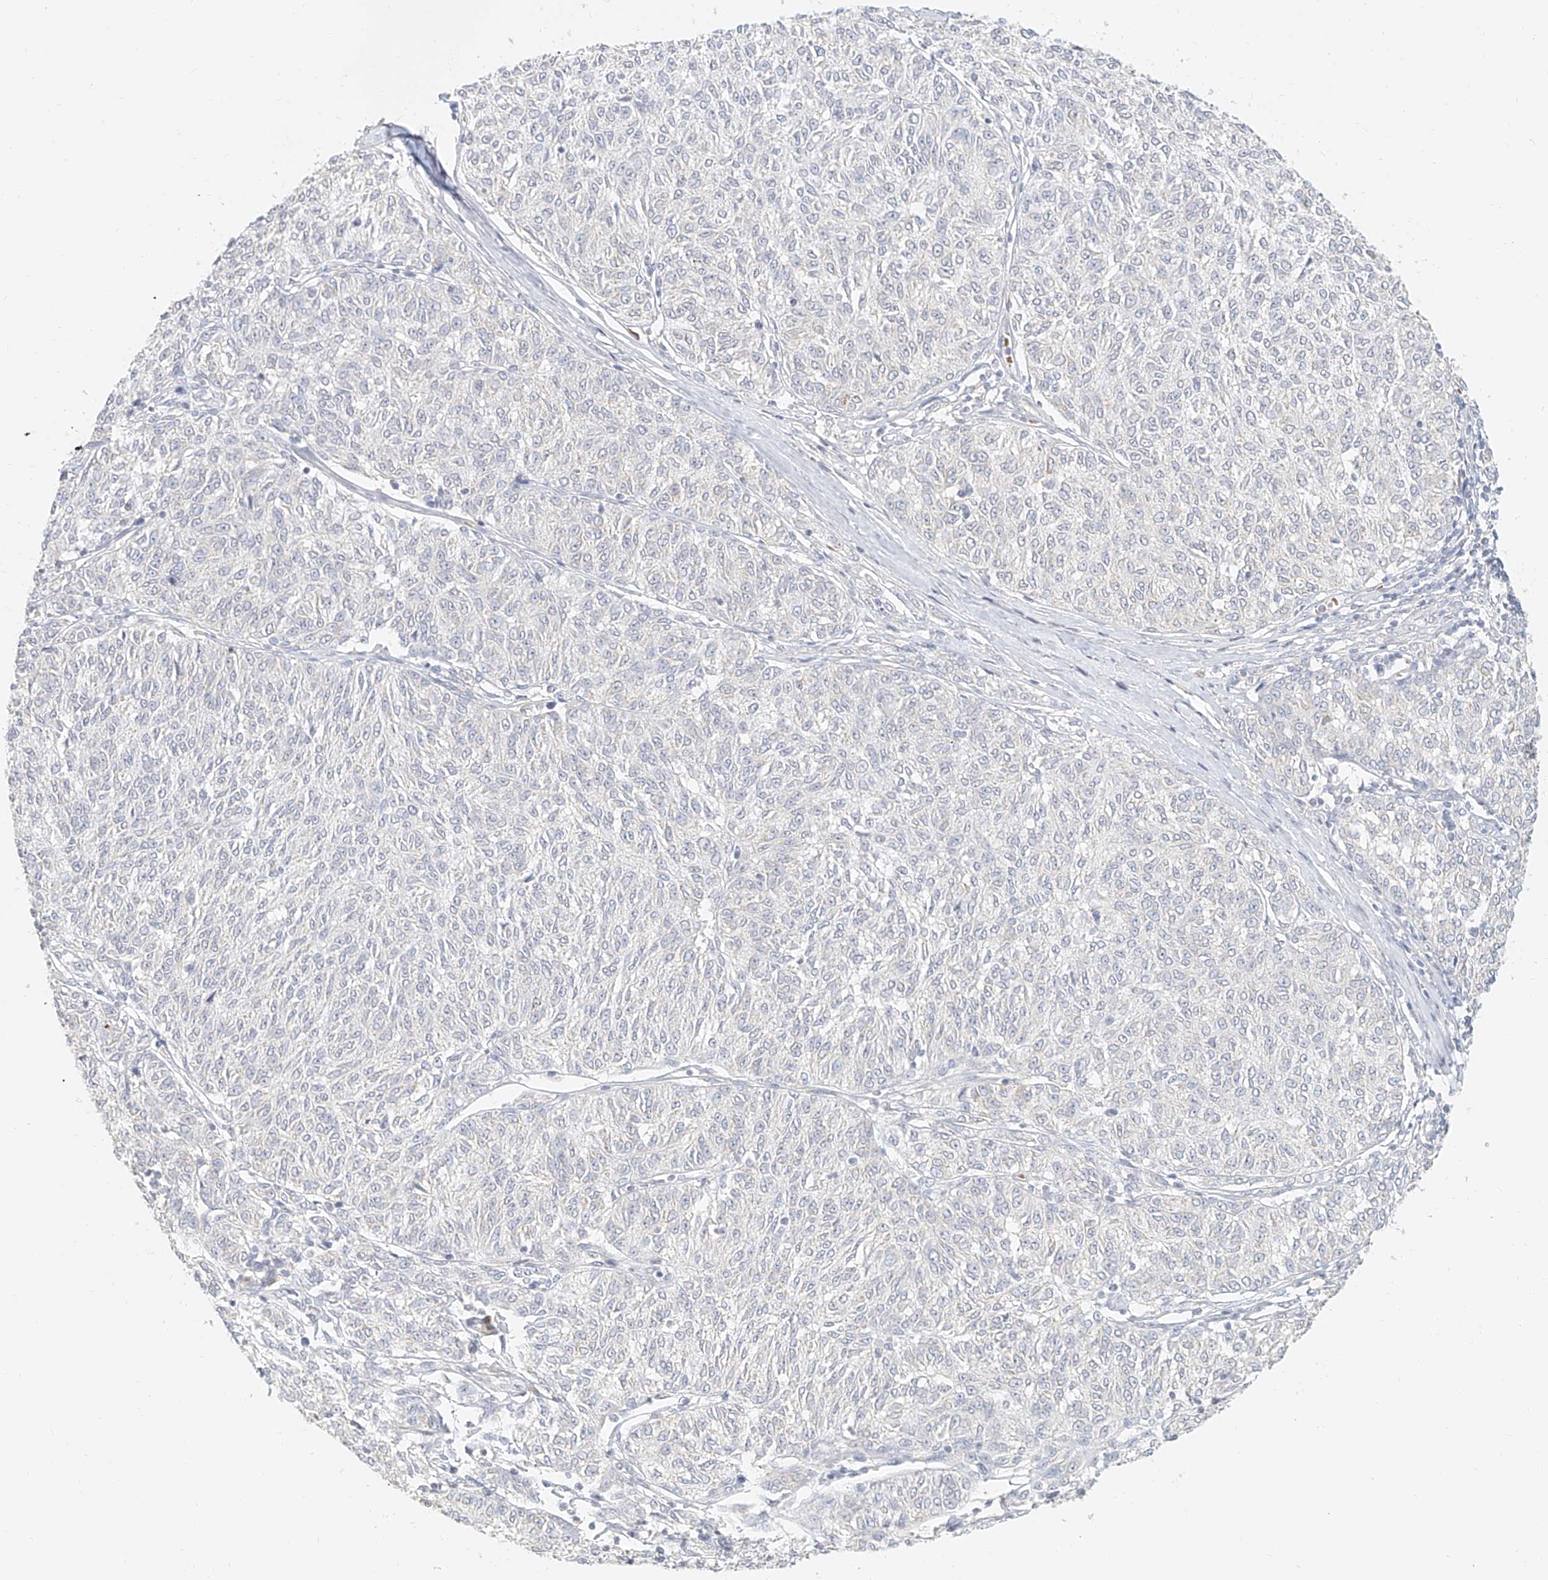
{"staining": {"intensity": "negative", "quantity": "none", "location": "none"}, "tissue": "melanoma", "cell_type": "Tumor cells", "image_type": "cancer", "snomed": [{"axis": "morphology", "description": "Malignant melanoma, NOS"}, {"axis": "topography", "description": "Skin"}], "caption": "Photomicrograph shows no protein staining in tumor cells of malignant melanoma tissue.", "gene": "CXorf58", "patient": {"sex": "female", "age": 72}}